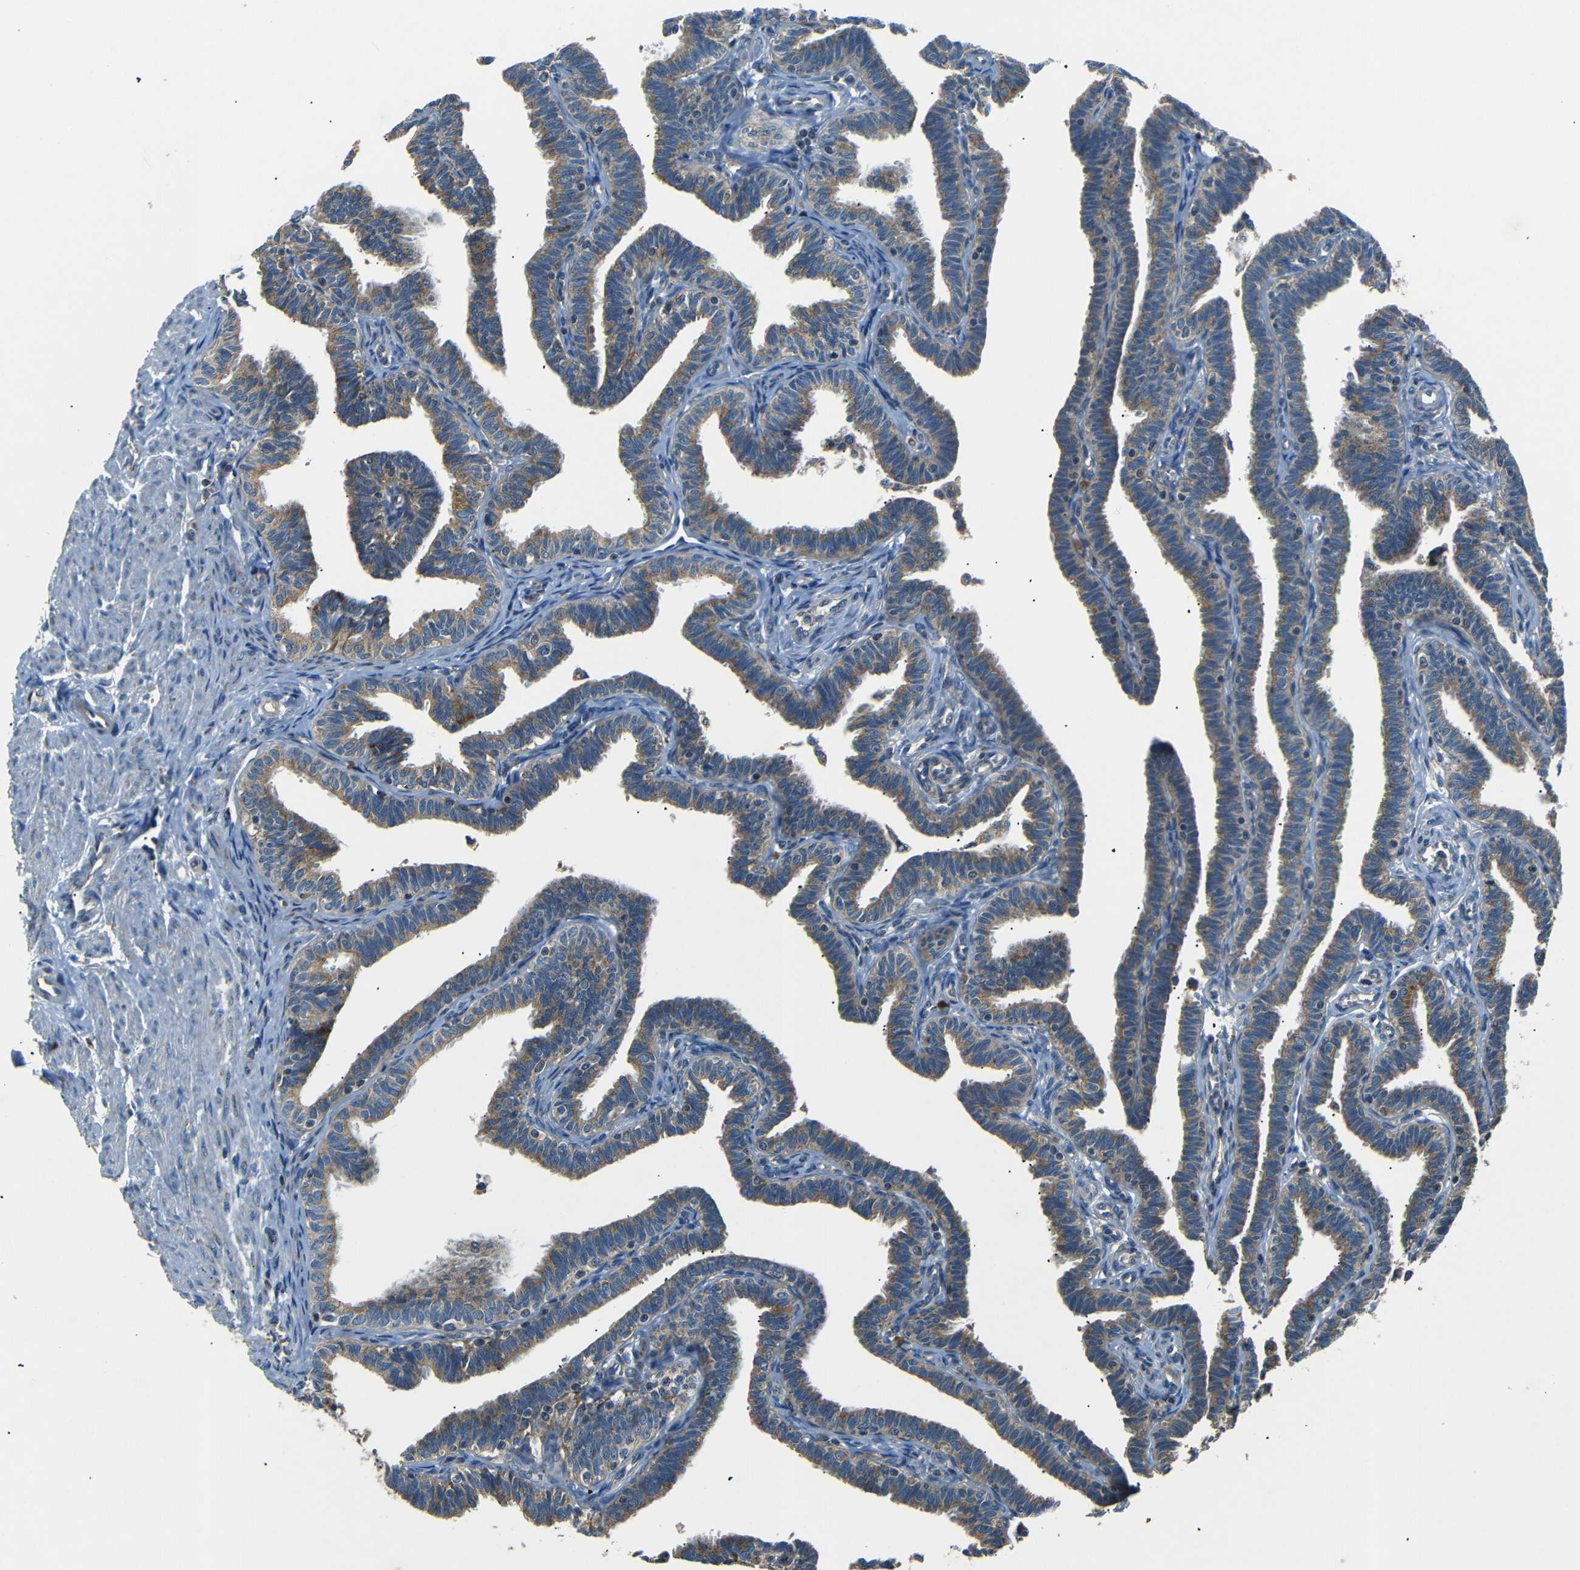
{"staining": {"intensity": "moderate", "quantity": ">75%", "location": "cytoplasmic/membranous"}, "tissue": "fallopian tube", "cell_type": "Glandular cells", "image_type": "normal", "snomed": [{"axis": "morphology", "description": "Normal tissue, NOS"}, {"axis": "topography", "description": "Fallopian tube"}, {"axis": "topography", "description": "Ovary"}], "caption": "Immunohistochemical staining of normal human fallopian tube demonstrates >75% levels of moderate cytoplasmic/membranous protein expression in about >75% of glandular cells.", "gene": "NETO2", "patient": {"sex": "female", "age": 23}}